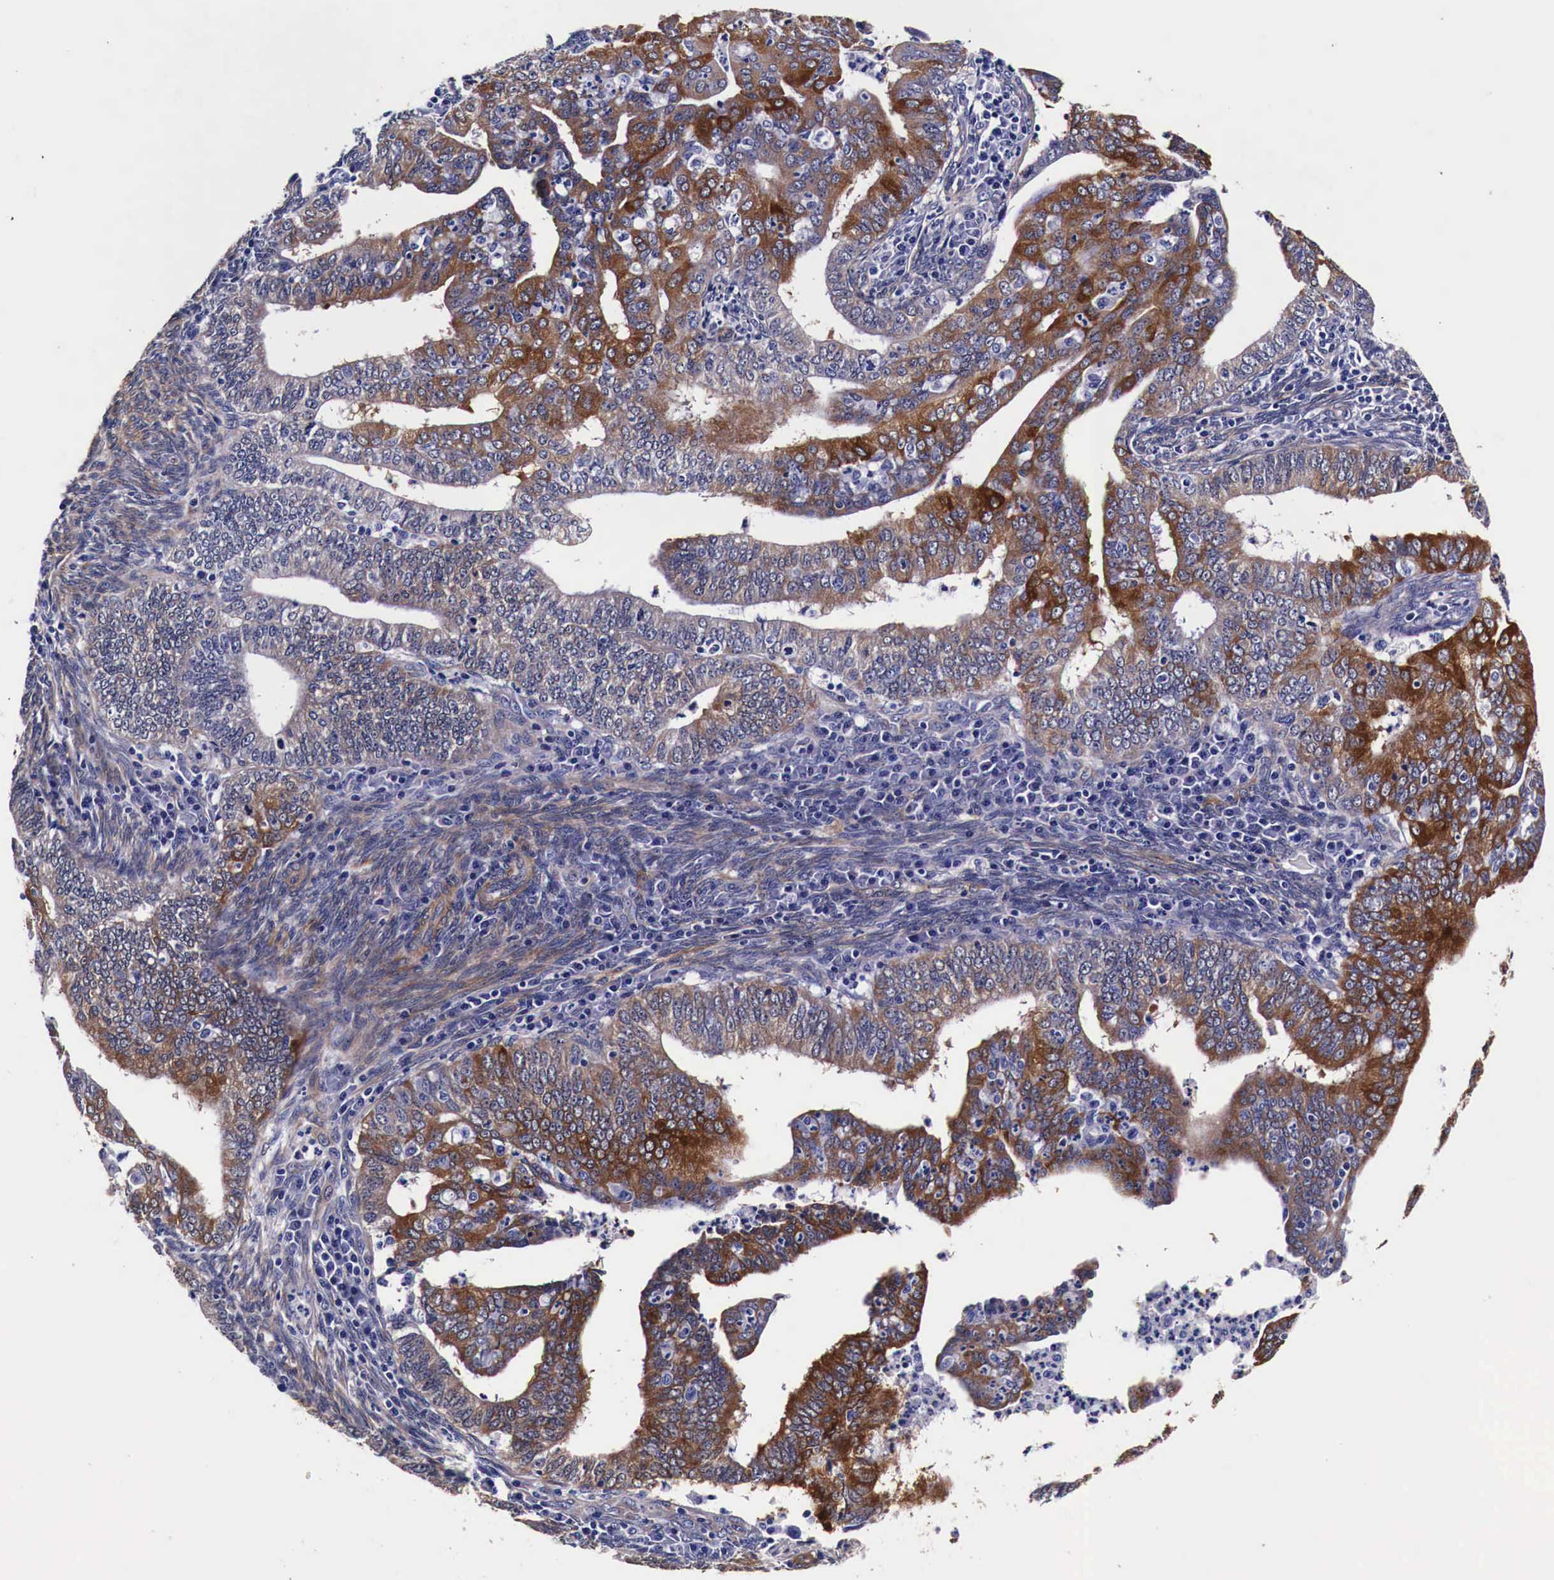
{"staining": {"intensity": "strong", "quantity": "25%-75%", "location": "cytoplasmic/membranous"}, "tissue": "endometrial cancer", "cell_type": "Tumor cells", "image_type": "cancer", "snomed": [{"axis": "morphology", "description": "Adenocarcinoma, NOS"}, {"axis": "topography", "description": "Endometrium"}], "caption": "Immunohistochemical staining of human endometrial cancer exhibits high levels of strong cytoplasmic/membranous staining in approximately 25%-75% of tumor cells.", "gene": "HSPB1", "patient": {"sex": "female", "age": 66}}